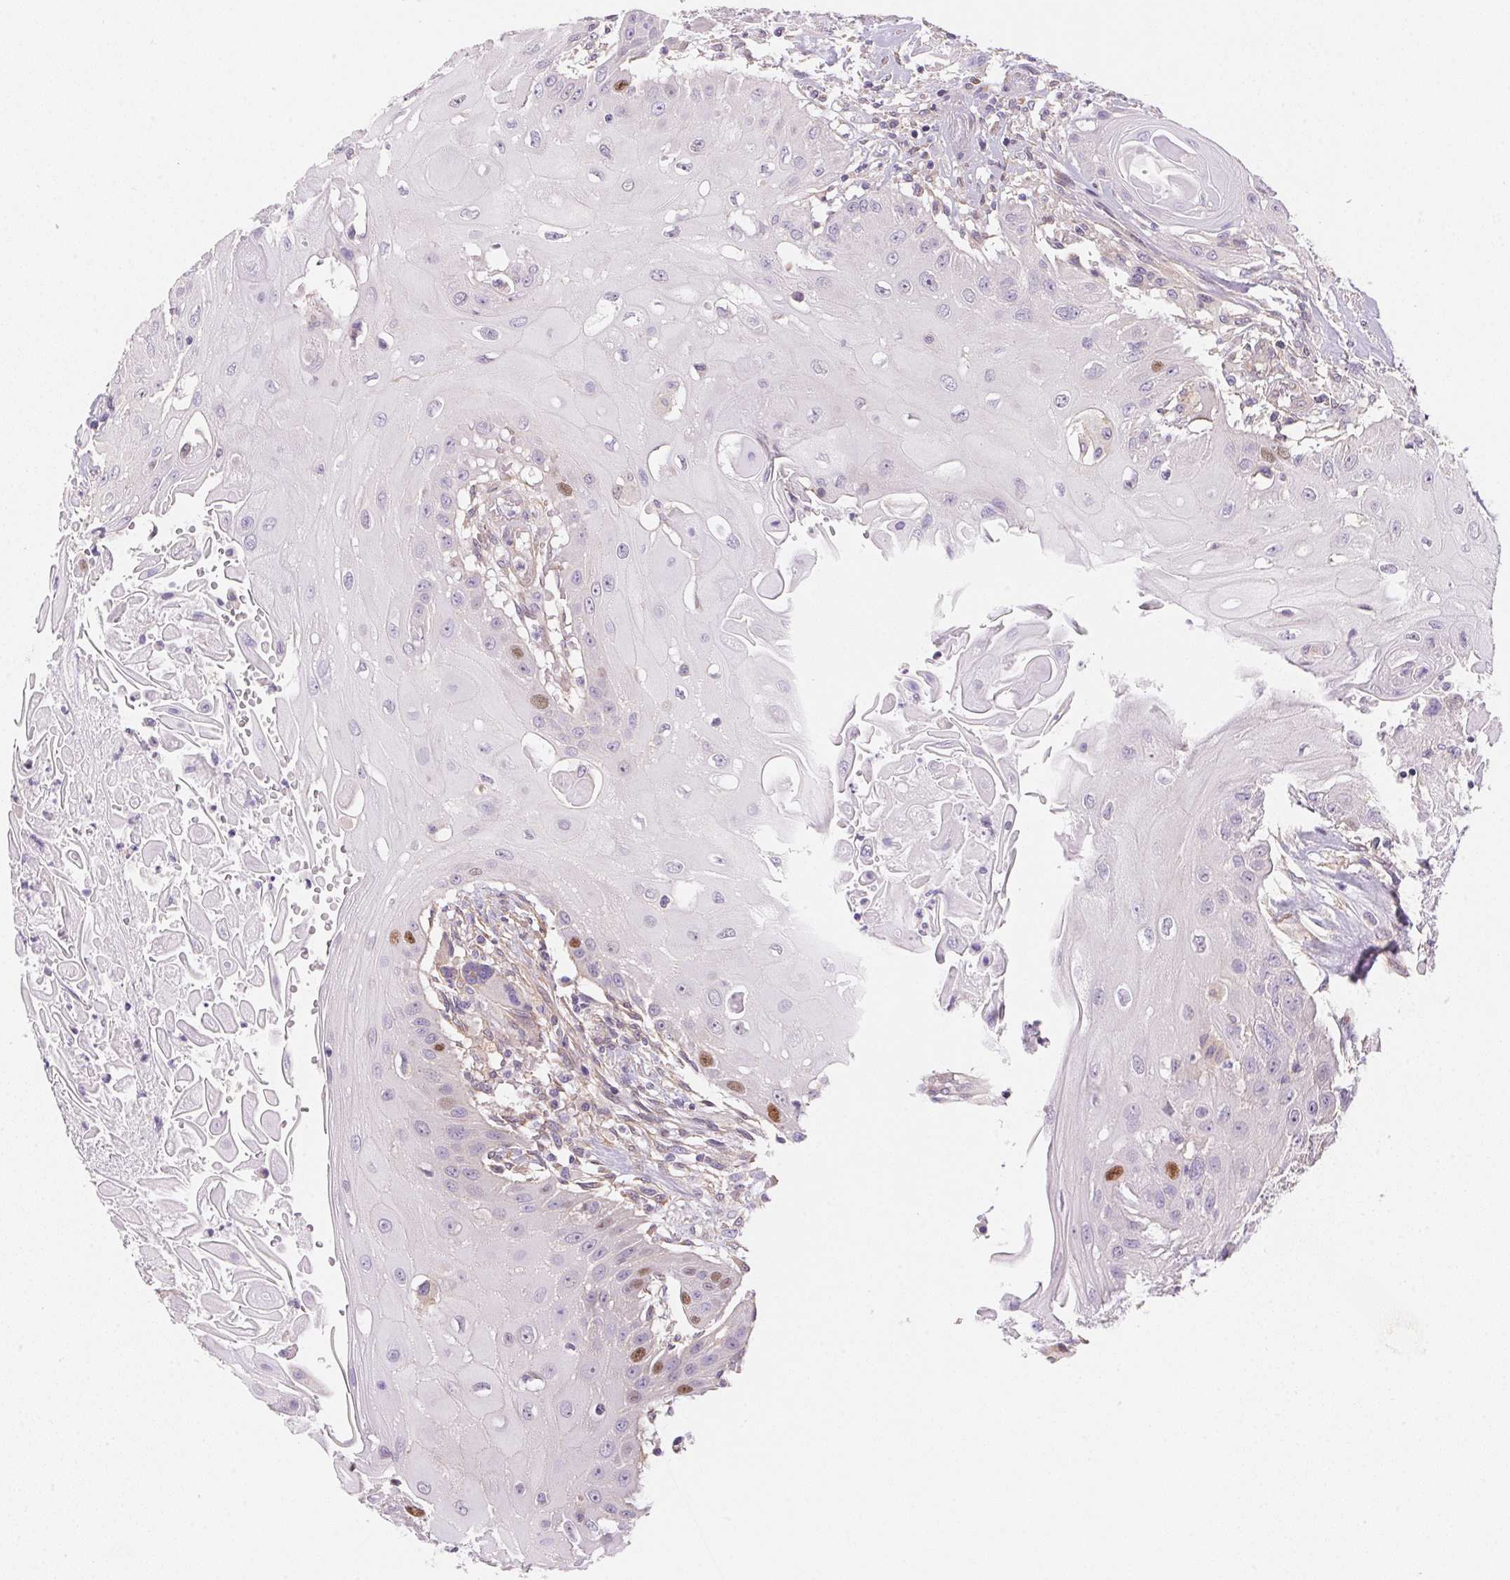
{"staining": {"intensity": "moderate", "quantity": "<25%", "location": "nuclear"}, "tissue": "head and neck cancer", "cell_type": "Tumor cells", "image_type": "cancer", "snomed": [{"axis": "morphology", "description": "Squamous cell carcinoma, NOS"}, {"axis": "topography", "description": "Oral tissue"}, {"axis": "topography", "description": "Head-Neck"}, {"axis": "topography", "description": "Neck, NOS"}], "caption": "DAB (3,3'-diaminobenzidine) immunohistochemical staining of human head and neck cancer reveals moderate nuclear protein staining in about <25% of tumor cells.", "gene": "SMTN", "patient": {"sex": "female", "age": 55}}